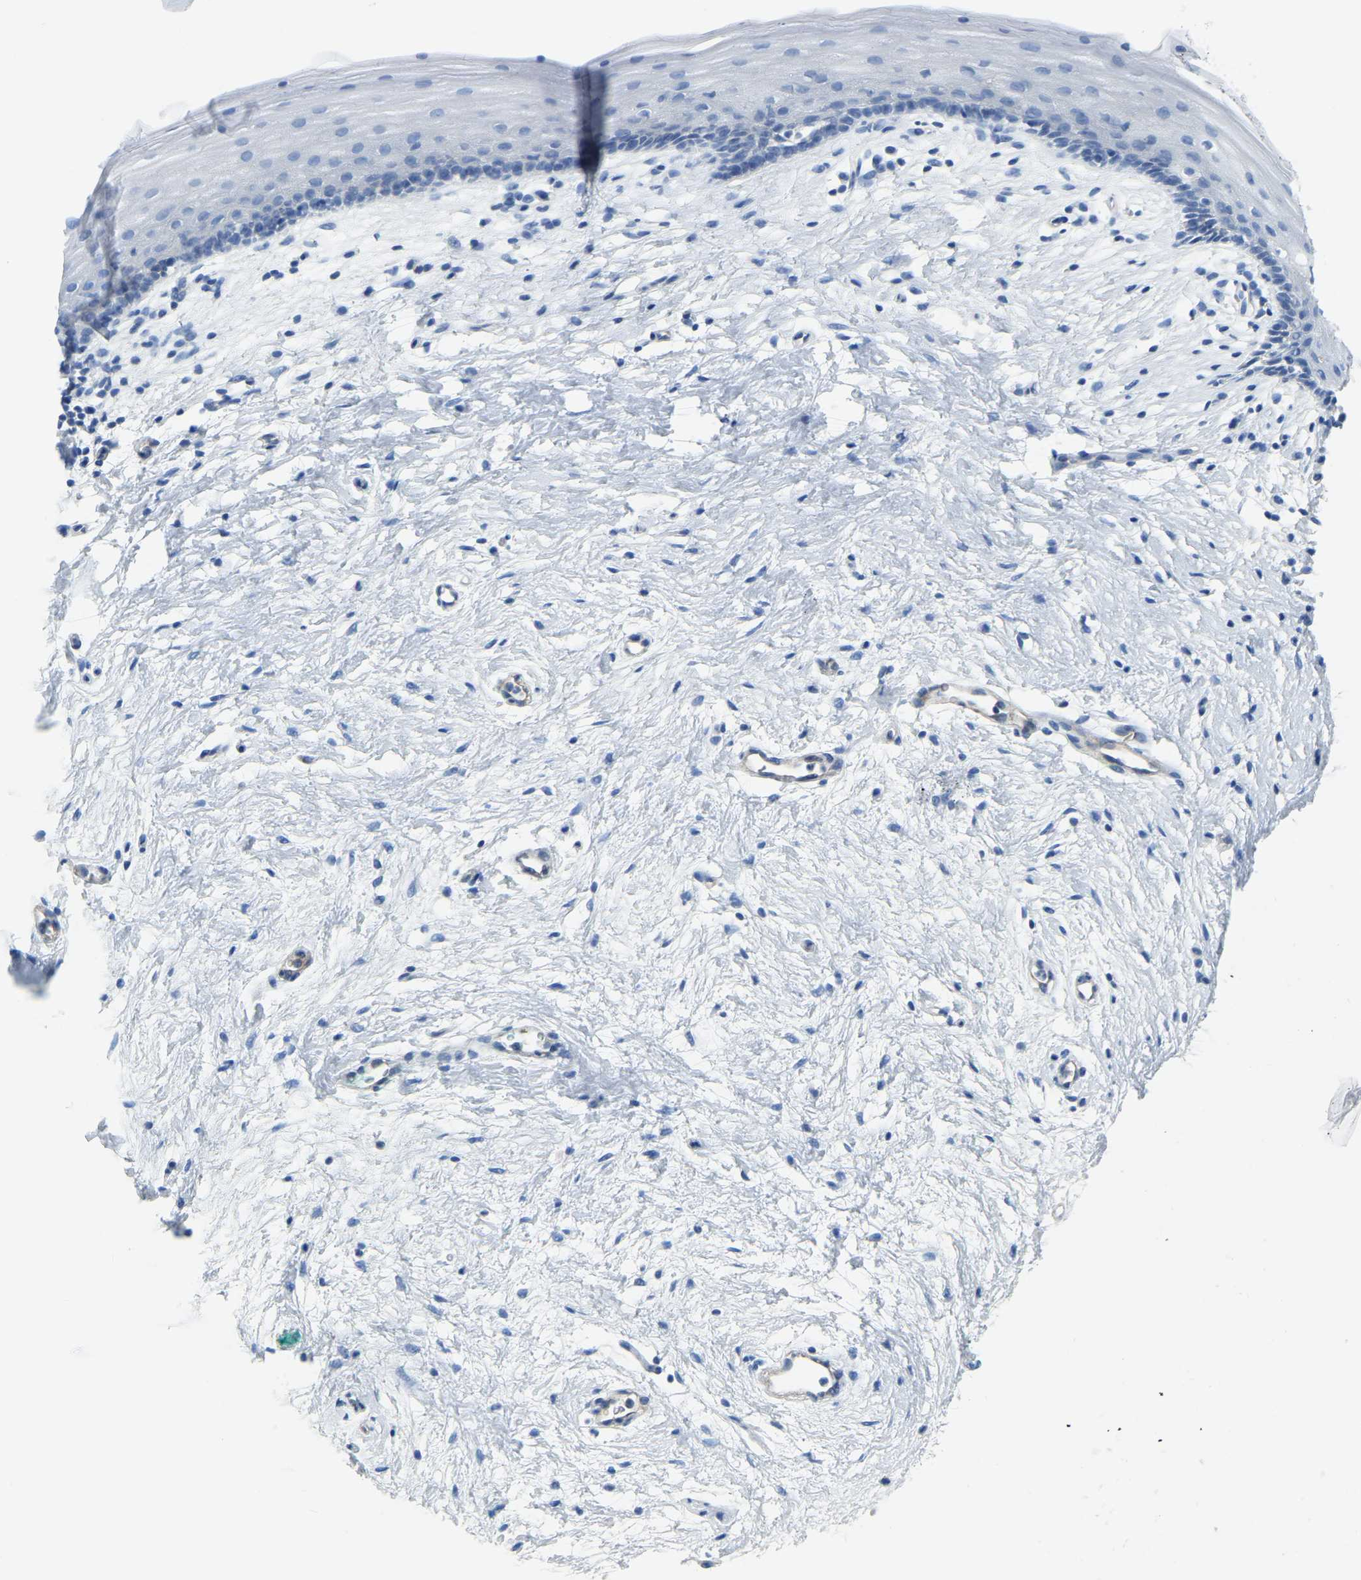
{"staining": {"intensity": "negative", "quantity": "none", "location": "none"}, "tissue": "vagina", "cell_type": "Squamous epithelial cells", "image_type": "normal", "snomed": [{"axis": "morphology", "description": "Normal tissue, NOS"}, {"axis": "topography", "description": "Vagina"}], "caption": "An image of vagina stained for a protein reveals no brown staining in squamous epithelial cells.", "gene": "MYL3", "patient": {"sex": "female", "age": 44}}